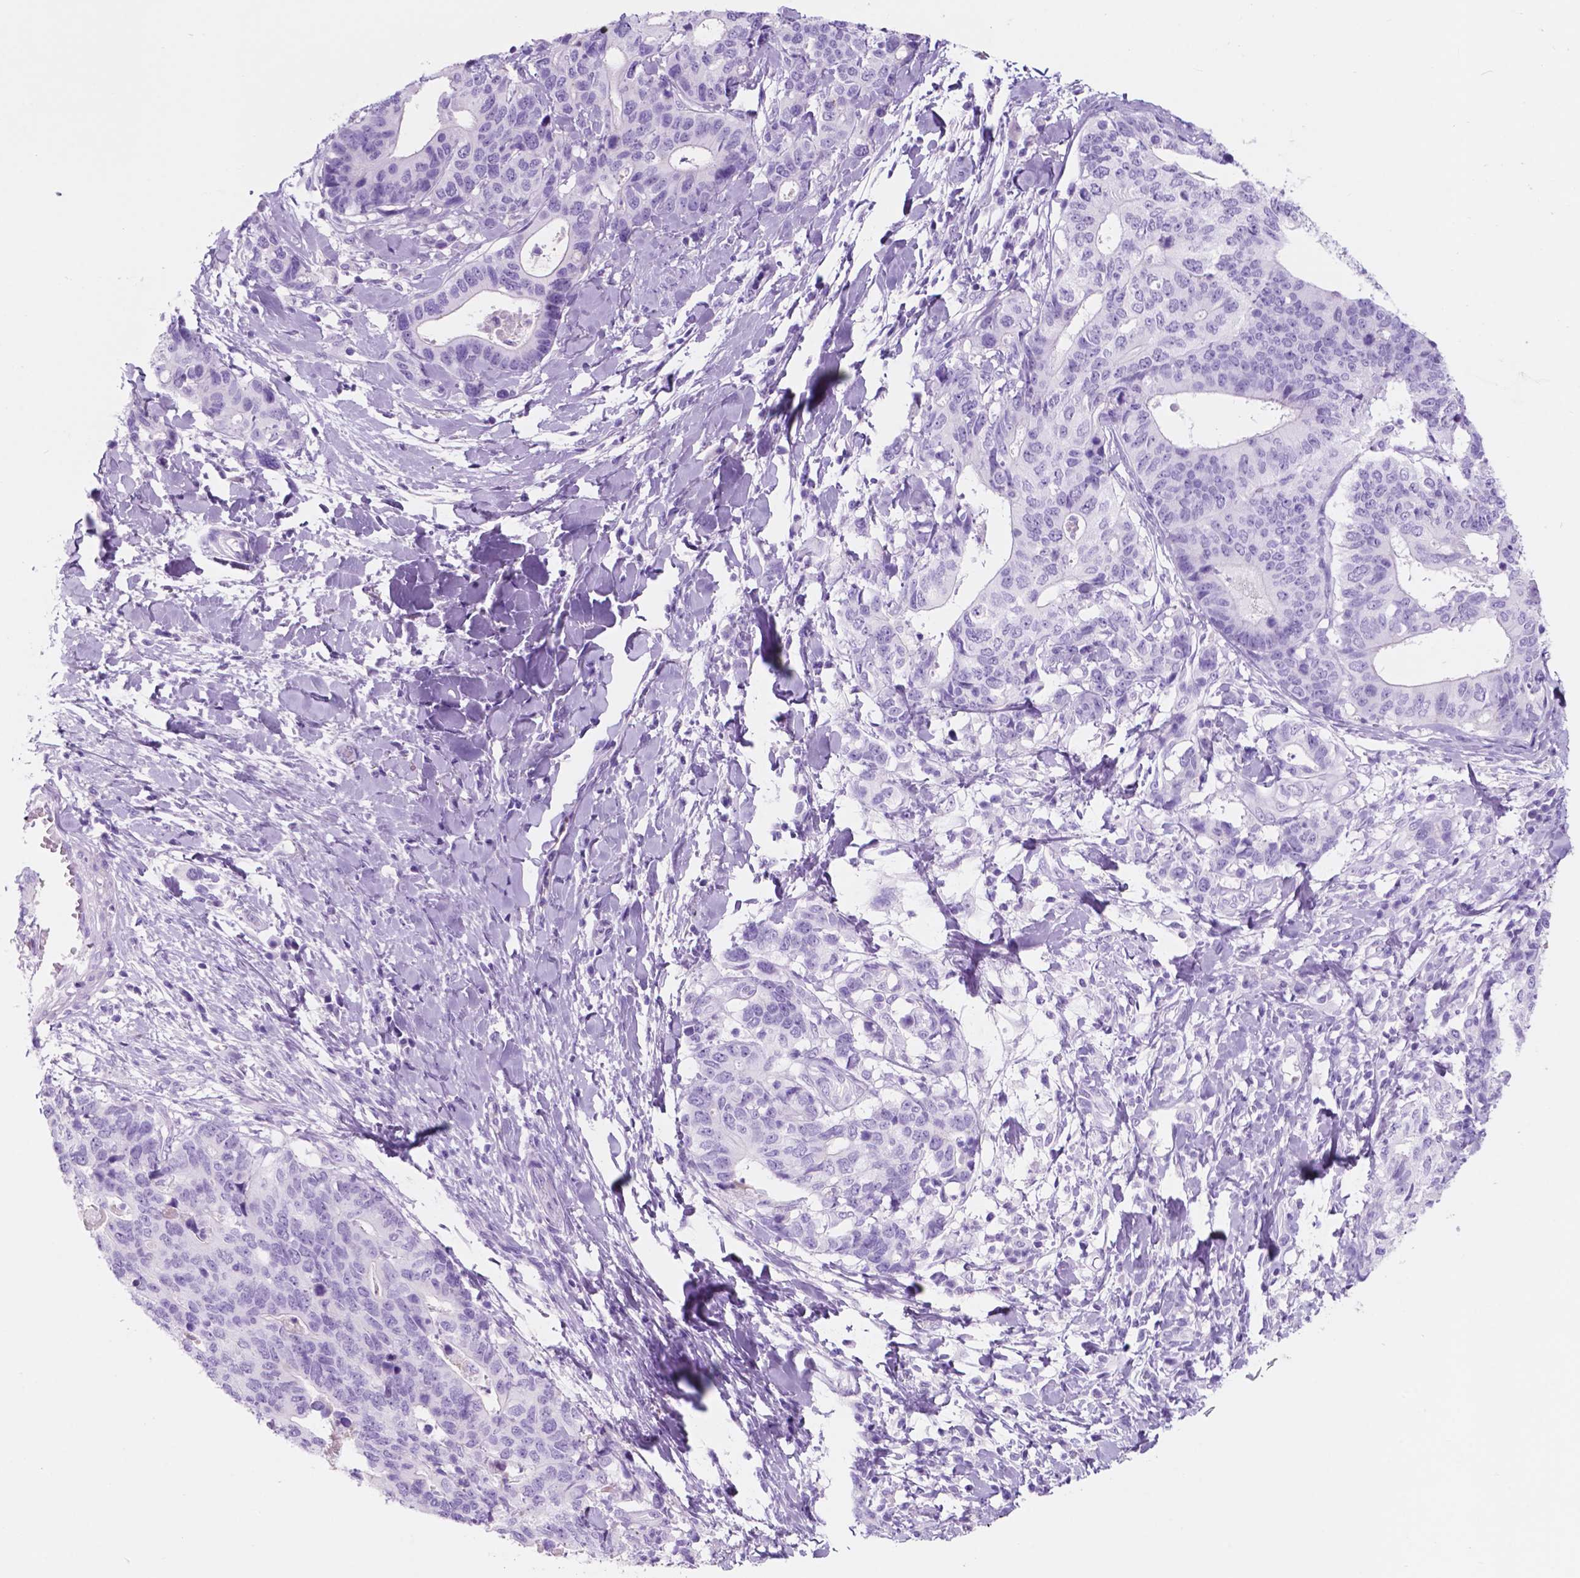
{"staining": {"intensity": "negative", "quantity": "none", "location": "none"}, "tissue": "stomach cancer", "cell_type": "Tumor cells", "image_type": "cancer", "snomed": [{"axis": "morphology", "description": "Adenocarcinoma, NOS"}, {"axis": "topography", "description": "Stomach, upper"}], "caption": "The histopathology image demonstrates no significant staining in tumor cells of adenocarcinoma (stomach).", "gene": "CUZD1", "patient": {"sex": "female", "age": 67}}